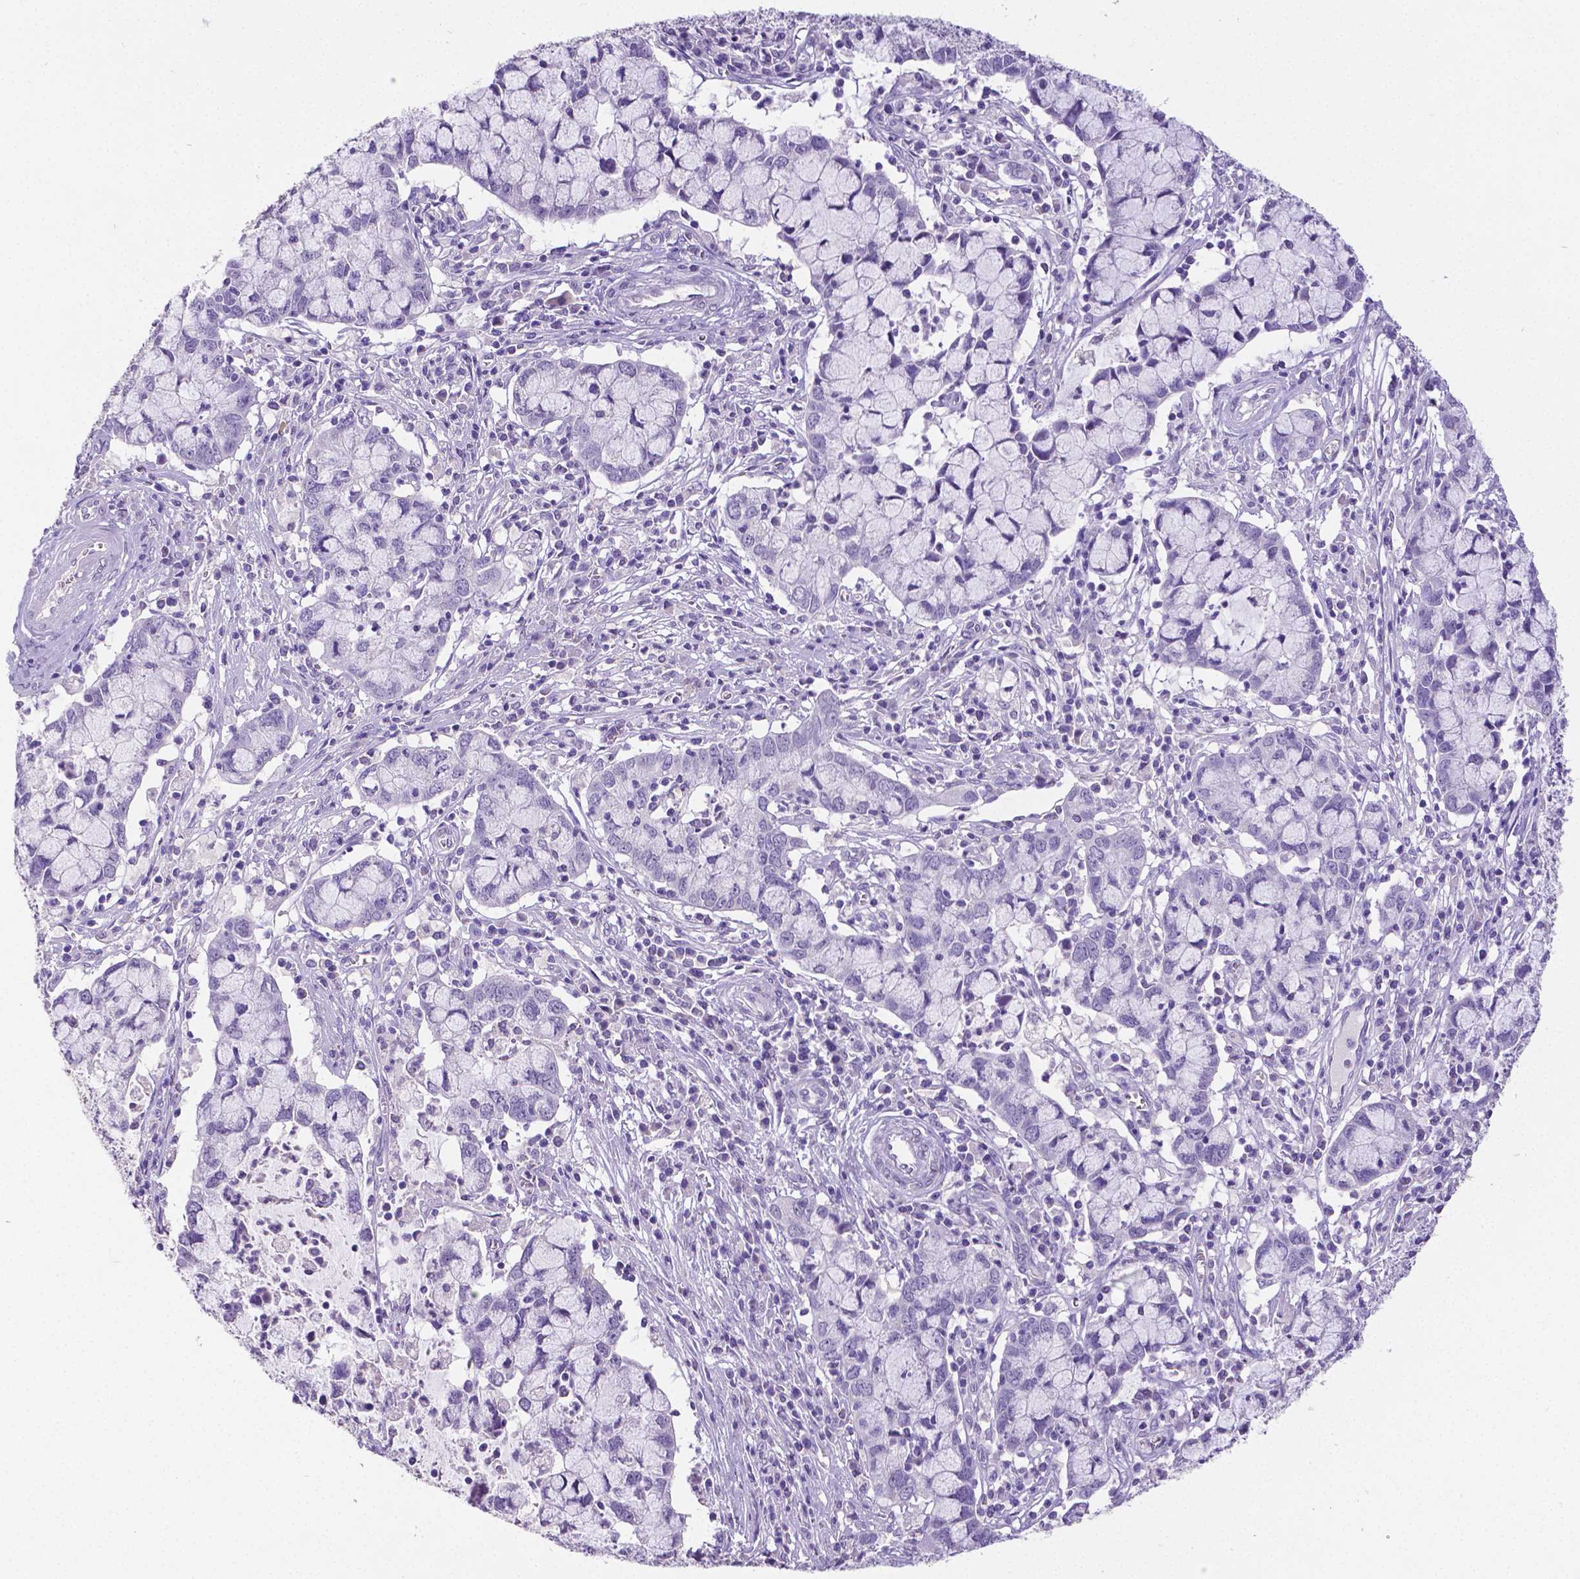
{"staining": {"intensity": "negative", "quantity": "none", "location": "none"}, "tissue": "cervical cancer", "cell_type": "Tumor cells", "image_type": "cancer", "snomed": [{"axis": "morphology", "description": "Adenocarcinoma, NOS"}, {"axis": "topography", "description": "Cervix"}], "caption": "This histopathology image is of cervical cancer stained with immunohistochemistry (IHC) to label a protein in brown with the nuclei are counter-stained blue. There is no positivity in tumor cells. (IHC, brightfield microscopy, high magnification).", "gene": "SATB2", "patient": {"sex": "female", "age": 40}}